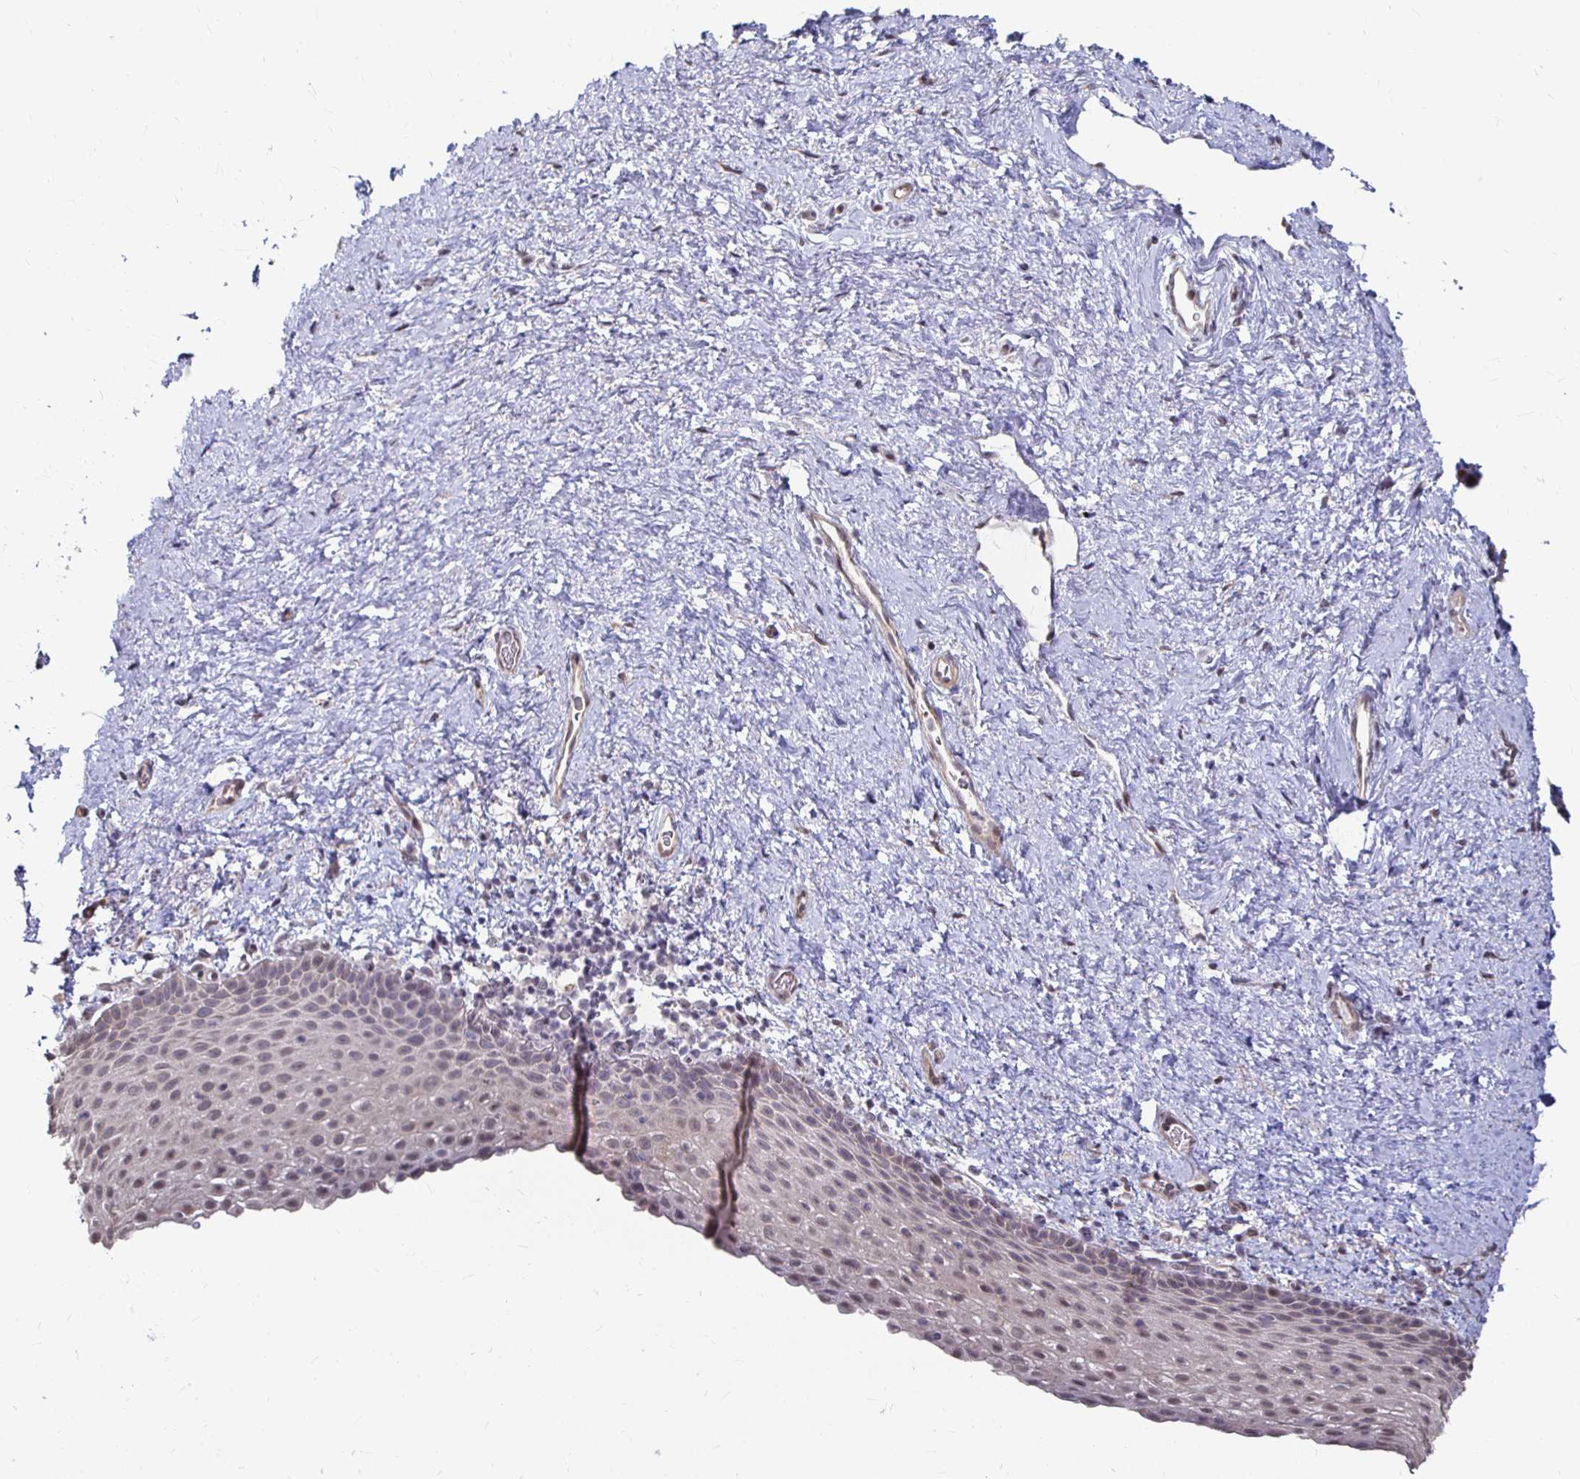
{"staining": {"intensity": "negative", "quantity": "none", "location": "none"}, "tissue": "vagina", "cell_type": "Squamous epithelial cells", "image_type": "normal", "snomed": [{"axis": "morphology", "description": "Normal tissue, NOS"}, {"axis": "topography", "description": "Vagina"}], "caption": "Benign vagina was stained to show a protein in brown. There is no significant positivity in squamous epithelial cells. Brightfield microscopy of immunohistochemistry (IHC) stained with DAB (3,3'-diaminobenzidine) (brown) and hematoxylin (blue), captured at high magnification.", "gene": "CAPN11", "patient": {"sex": "female", "age": 61}}